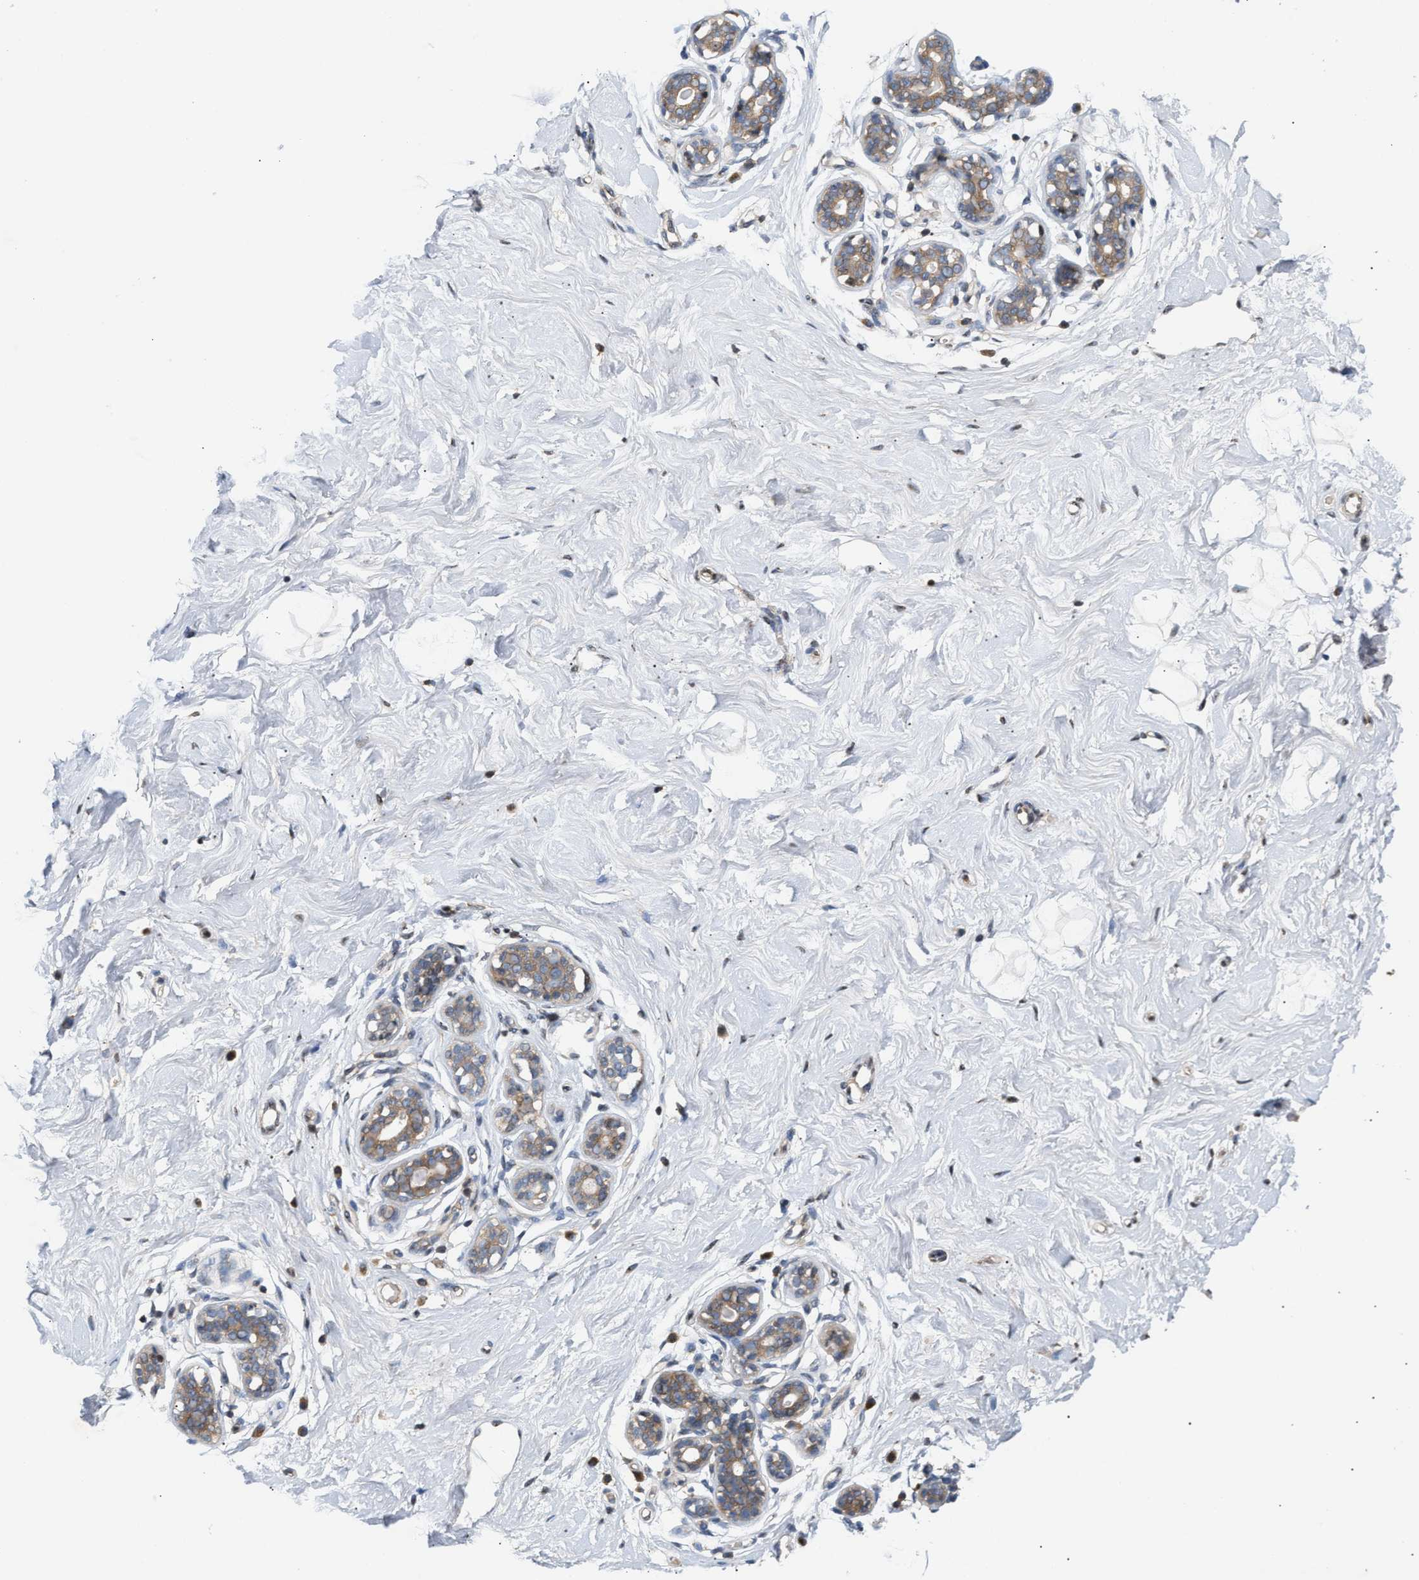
{"staining": {"intensity": "weak", "quantity": "25%-75%", "location": "cytoplasmic/membranous"}, "tissue": "breast", "cell_type": "Adipocytes", "image_type": "normal", "snomed": [{"axis": "morphology", "description": "Normal tissue, NOS"}, {"axis": "topography", "description": "Breast"}], "caption": "Breast was stained to show a protein in brown. There is low levels of weak cytoplasmic/membranous staining in about 25%-75% of adipocytes. (DAB = brown stain, brightfield microscopy at high magnification).", "gene": "DBNL", "patient": {"sex": "female", "age": 23}}